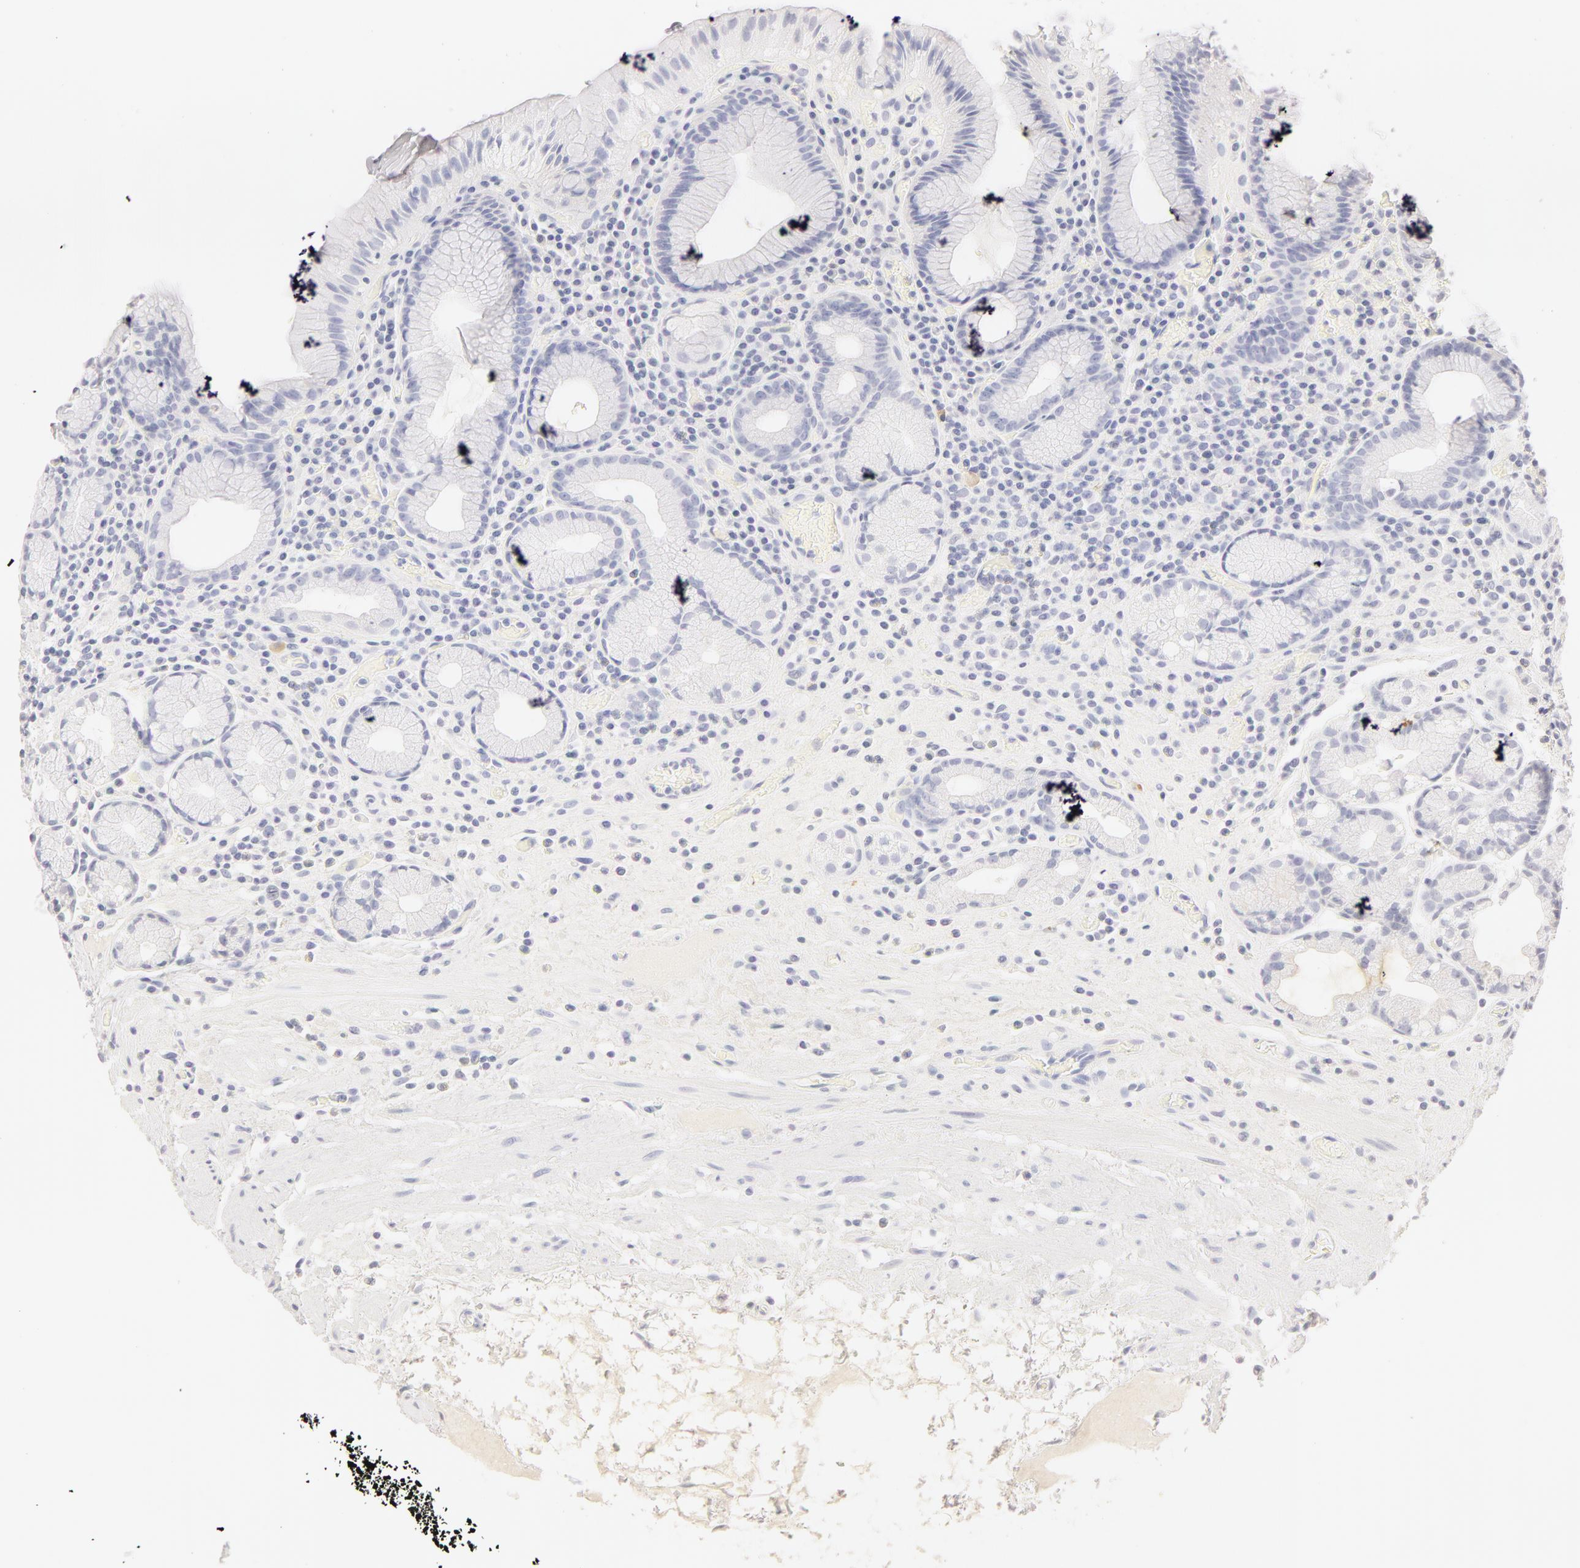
{"staining": {"intensity": "negative", "quantity": "none", "location": "none"}, "tissue": "stomach", "cell_type": "Glandular cells", "image_type": "normal", "snomed": [{"axis": "morphology", "description": "Normal tissue, NOS"}, {"axis": "topography", "description": "Stomach, lower"}, {"axis": "topography", "description": "Duodenum"}], "caption": "Glandular cells show no significant protein expression in normal stomach. (DAB immunohistochemistry with hematoxylin counter stain).", "gene": "LGALS7B", "patient": {"sex": "male", "age": 84}}